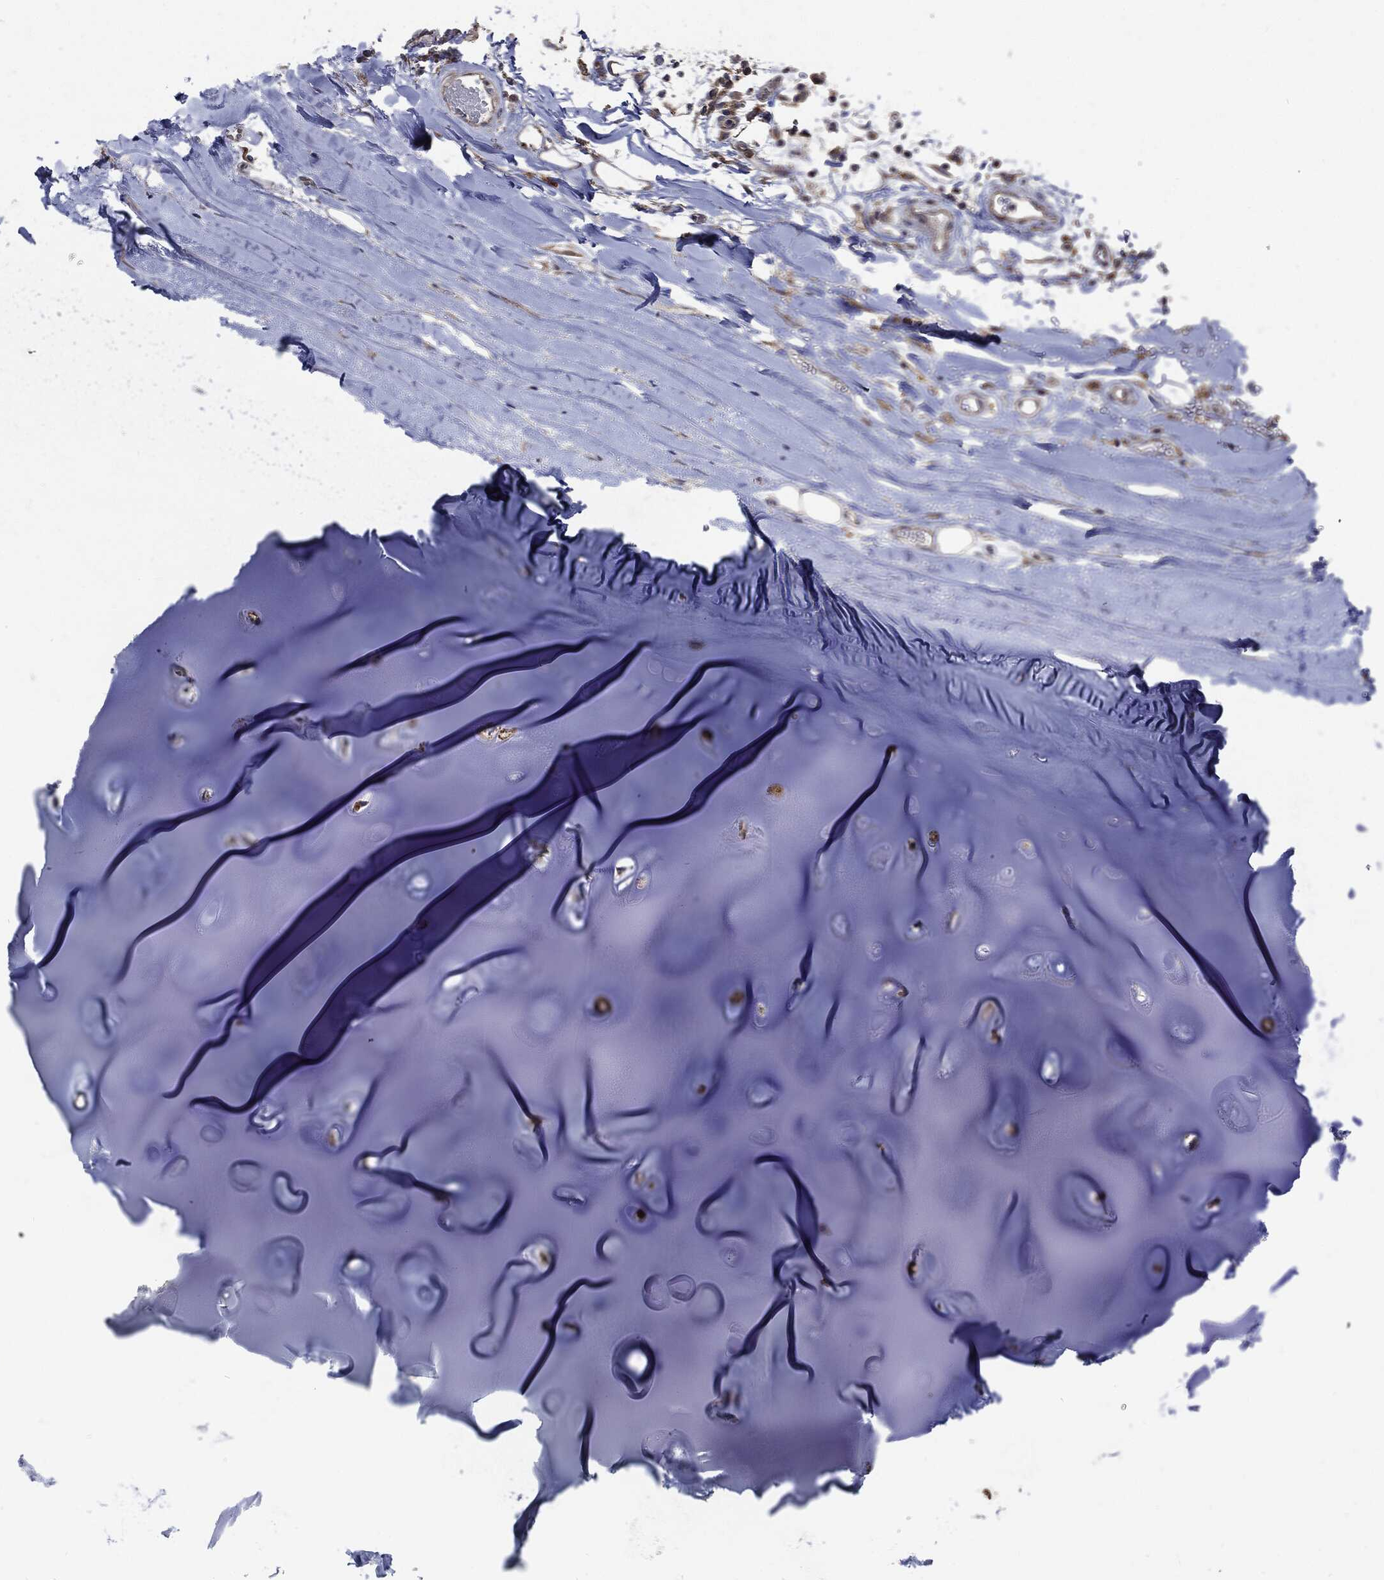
{"staining": {"intensity": "negative", "quantity": "none", "location": "none"}, "tissue": "adipose tissue", "cell_type": "Adipocytes", "image_type": "normal", "snomed": [{"axis": "morphology", "description": "Normal tissue, NOS"}, {"axis": "topography", "description": "Cartilage tissue"}], "caption": "Immunohistochemistry (IHC) of normal adipose tissue exhibits no staining in adipocytes.", "gene": "SLC31A2", "patient": {"sex": "male", "age": 81}}